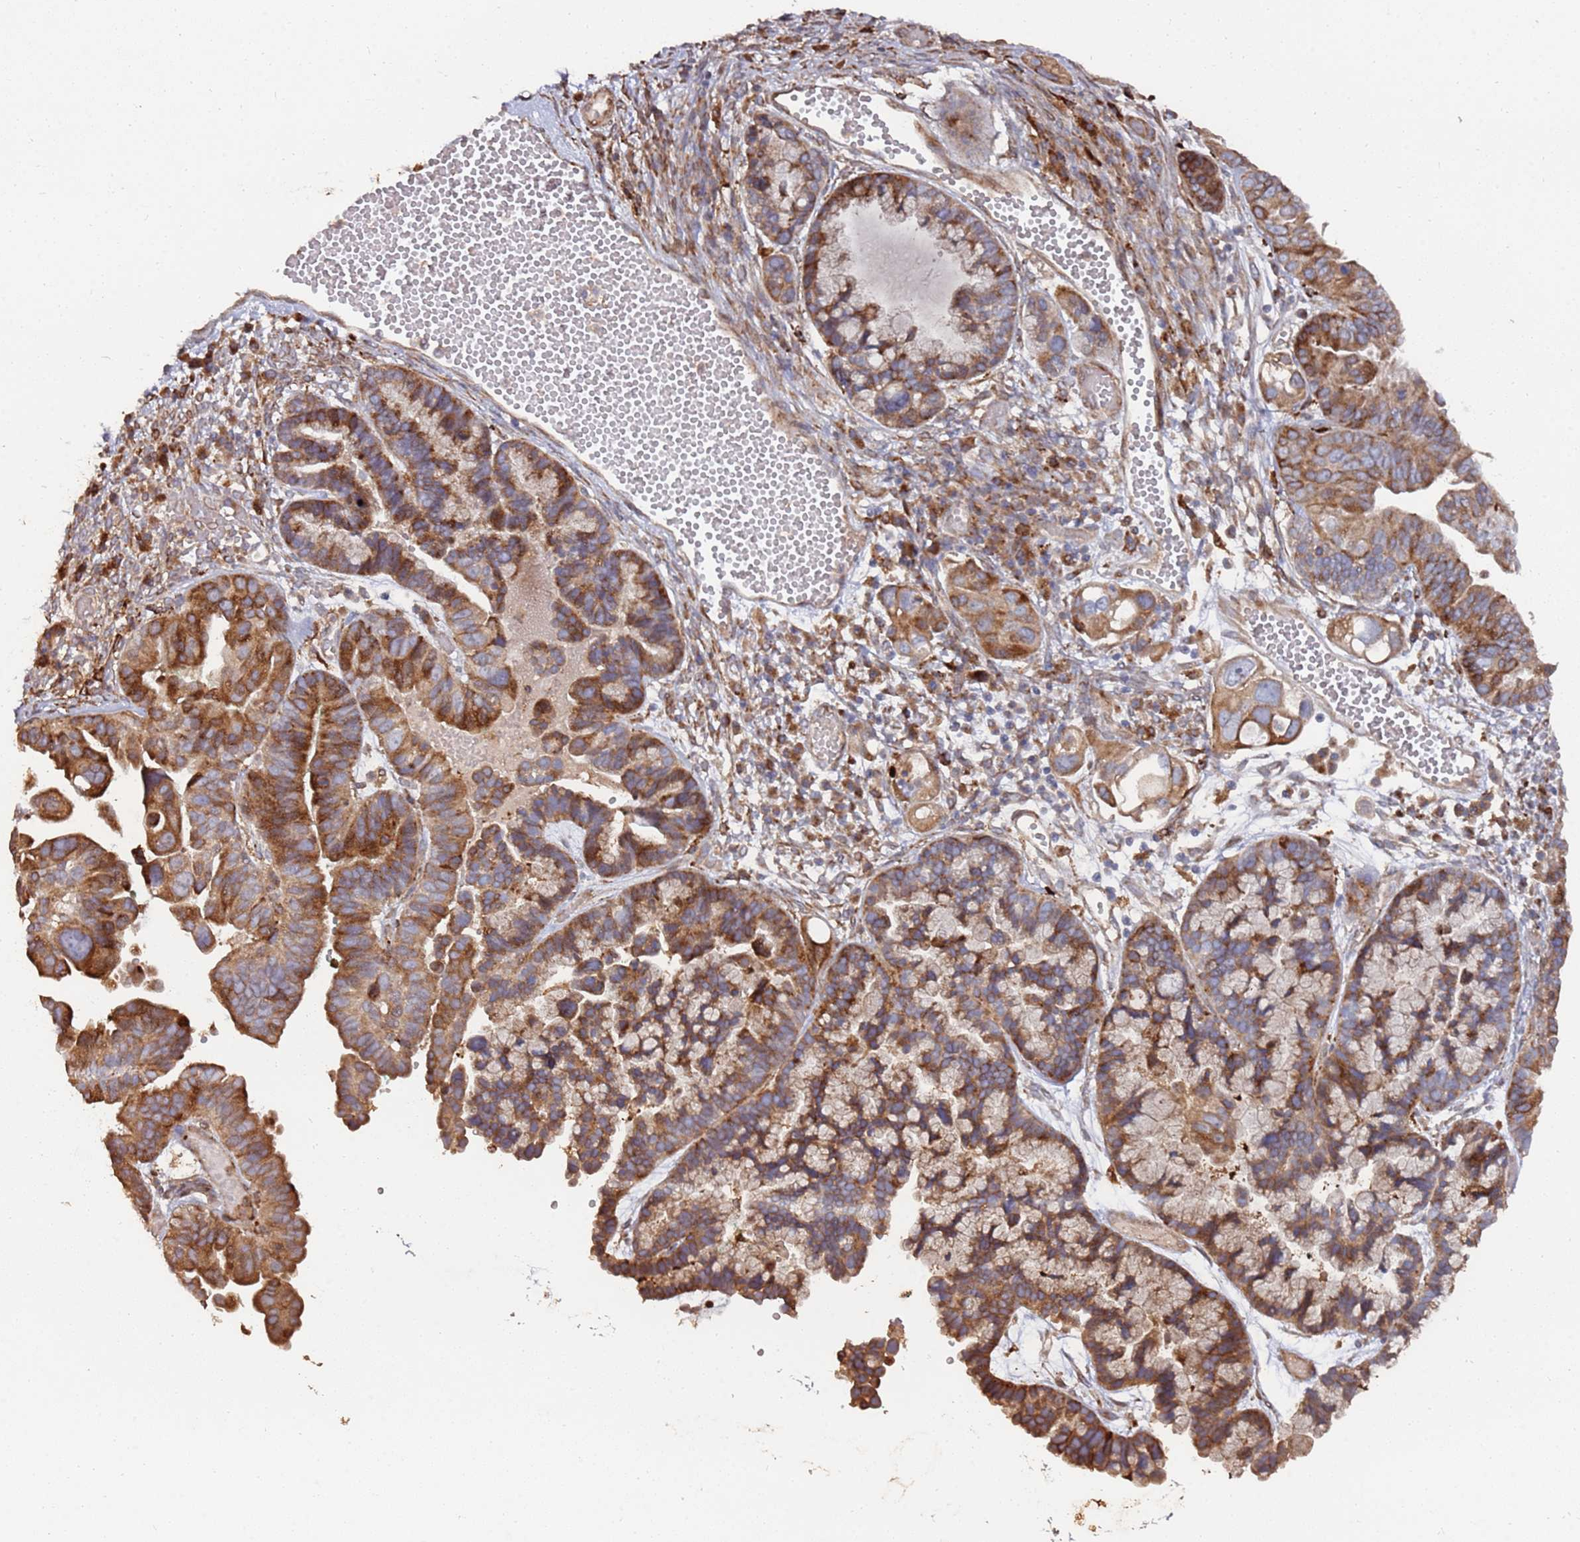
{"staining": {"intensity": "strong", "quantity": ">75%", "location": "cytoplasmic/membranous"}, "tissue": "ovarian cancer", "cell_type": "Tumor cells", "image_type": "cancer", "snomed": [{"axis": "morphology", "description": "Cystadenocarcinoma, serous, NOS"}, {"axis": "topography", "description": "Ovary"}], "caption": "Ovarian serous cystadenocarcinoma stained with immunohistochemistry (IHC) exhibits strong cytoplasmic/membranous positivity in about >75% of tumor cells. (DAB (3,3'-diaminobenzidine) IHC with brightfield microscopy, high magnification).", "gene": "LACC1", "patient": {"sex": "female", "age": 56}}